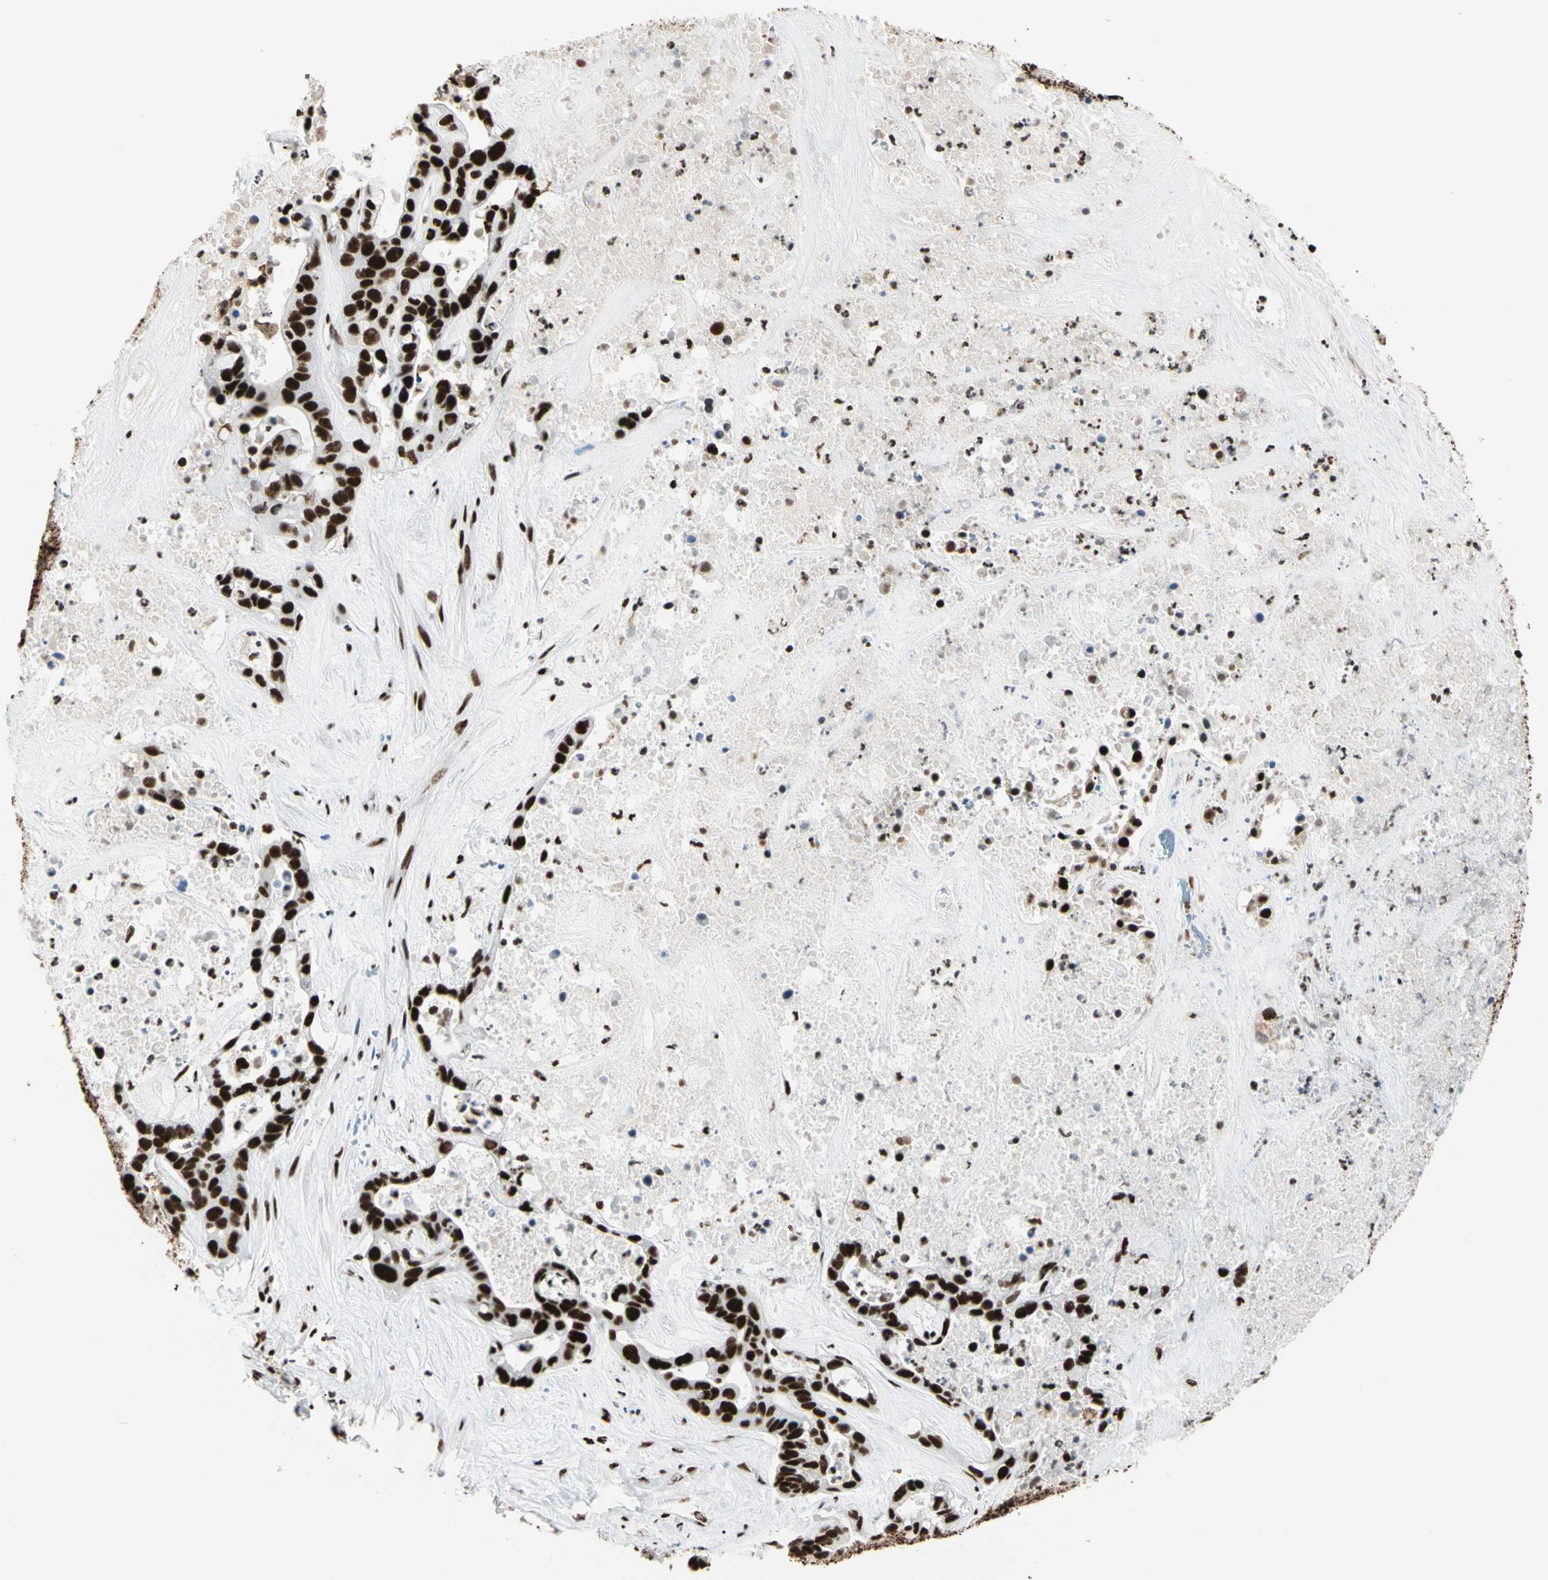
{"staining": {"intensity": "strong", "quantity": ">75%", "location": "nuclear"}, "tissue": "liver cancer", "cell_type": "Tumor cells", "image_type": "cancer", "snomed": [{"axis": "morphology", "description": "Cholangiocarcinoma"}, {"axis": "topography", "description": "Liver"}], "caption": "Immunohistochemical staining of liver cholangiocarcinoma reveals high levels of strong nuclear staining in about >75% of tumor cells.", "gene": "CCAR1", "patient": {"sex": "female", "age": 65}}